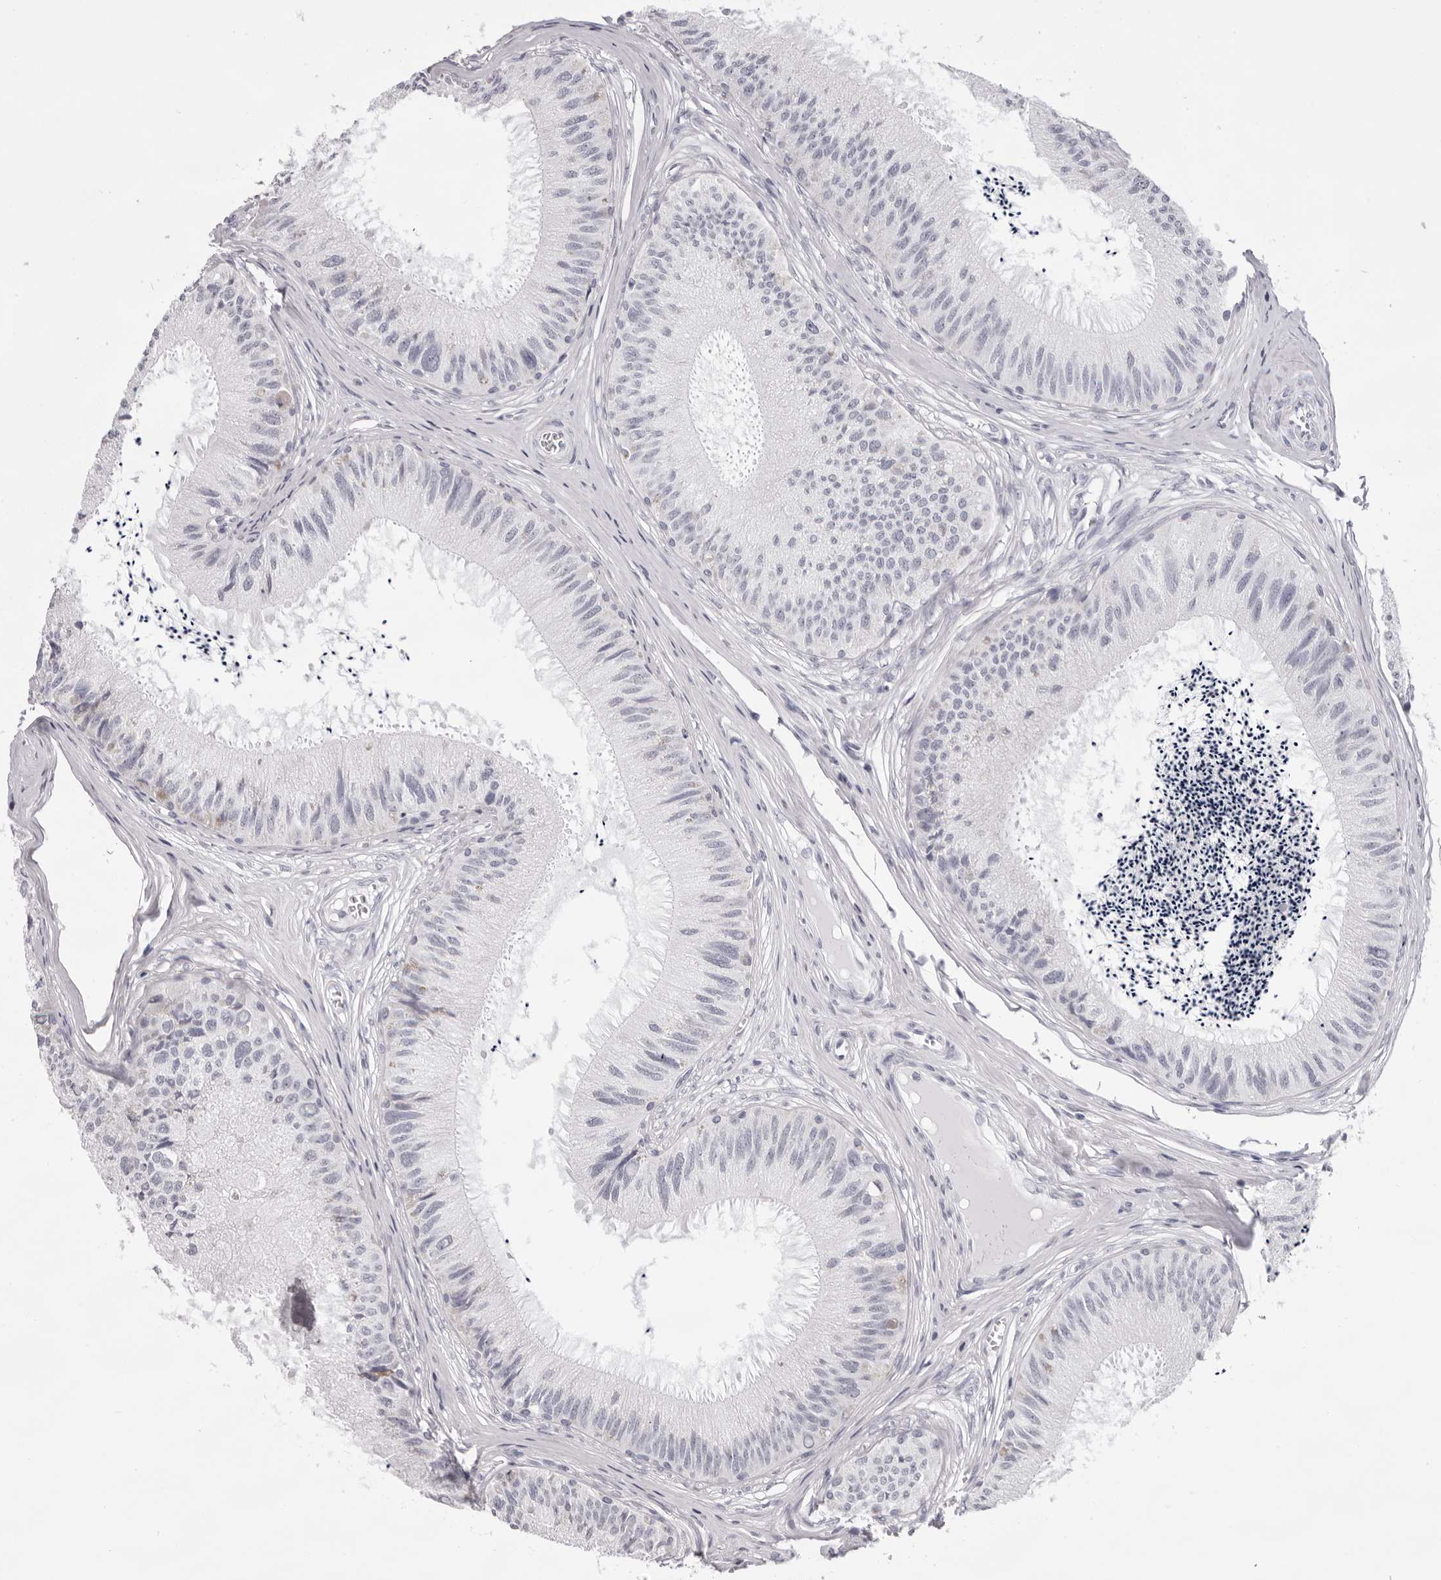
{"staining": {"intensity": "negative", "quantity": "none", "location": "none"}, "tissue": "epididymis", "cell_type": "Glandular cells", "image_type": "normal", "snomed": [{"axis": "morphology", "description": "Normal tissue, NOS"}, {"axis": "topography", "description": "Epididymis"}], "caption": "Glandular cells show no significant protein positivity in normal epididymis.", "gene": "SMIM2", "patient": {"sex": "male", "age": 79}}